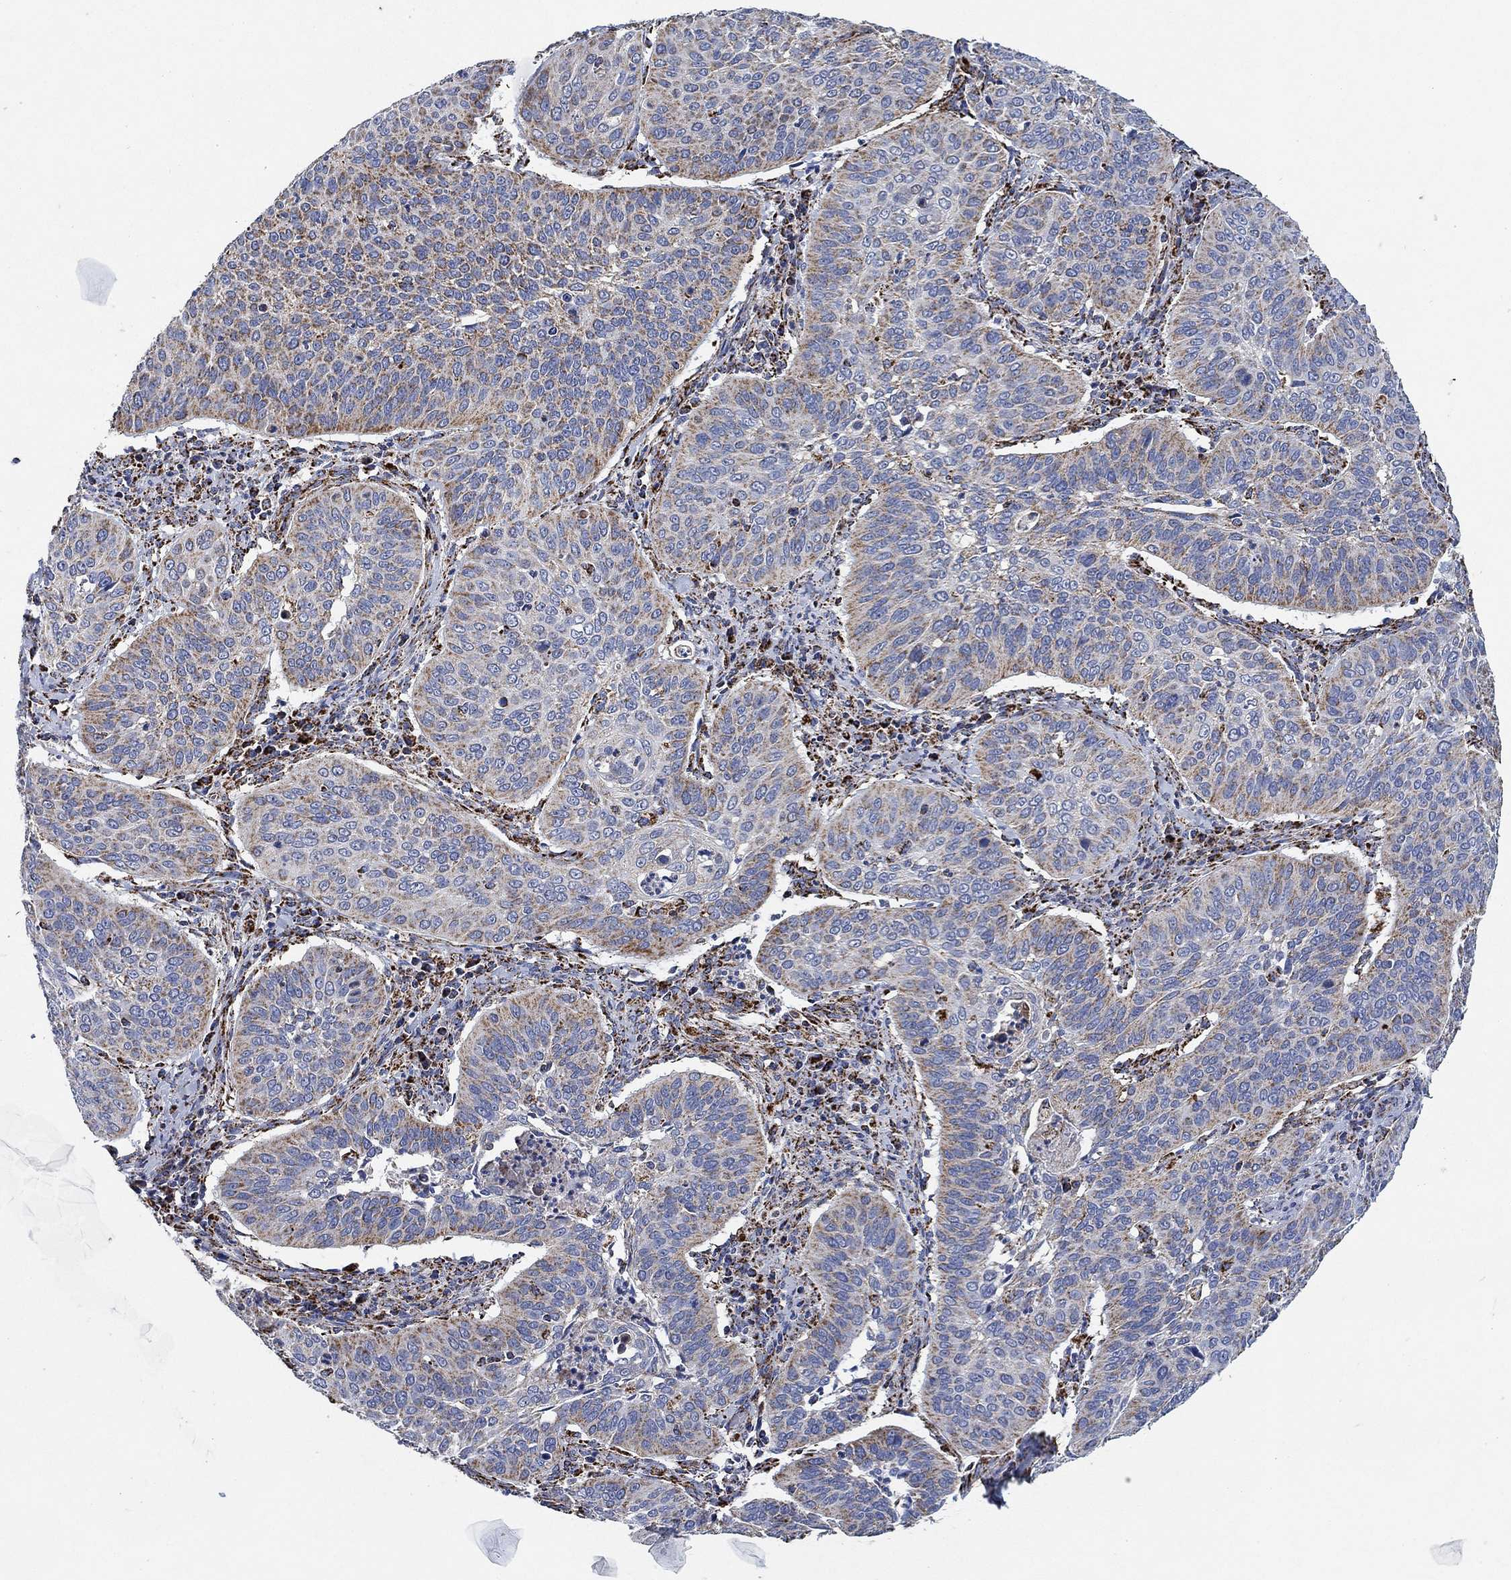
{"staining": {"intensity": "weak", "quantity": "<25%", "location": "cytoplasmic/membranous"}, "tissue": "cervical cancer", "cell_type": "Tumor cells", "image_type": "cancer", "snomed": [{"axis": "morphology", "description": "Normal tissue, NOS"}, {"axis": "morphology", "description": "Squamous cell carcinoma, NOS"}, {"axis": "topography", "description": "Cervix"}], "caption": "Tumor cells show no significant expression in cervical cancer (squamous cell carcinoma).", "gene": "NDUFS3", "patient": {"sex": "female", "age": 39}}